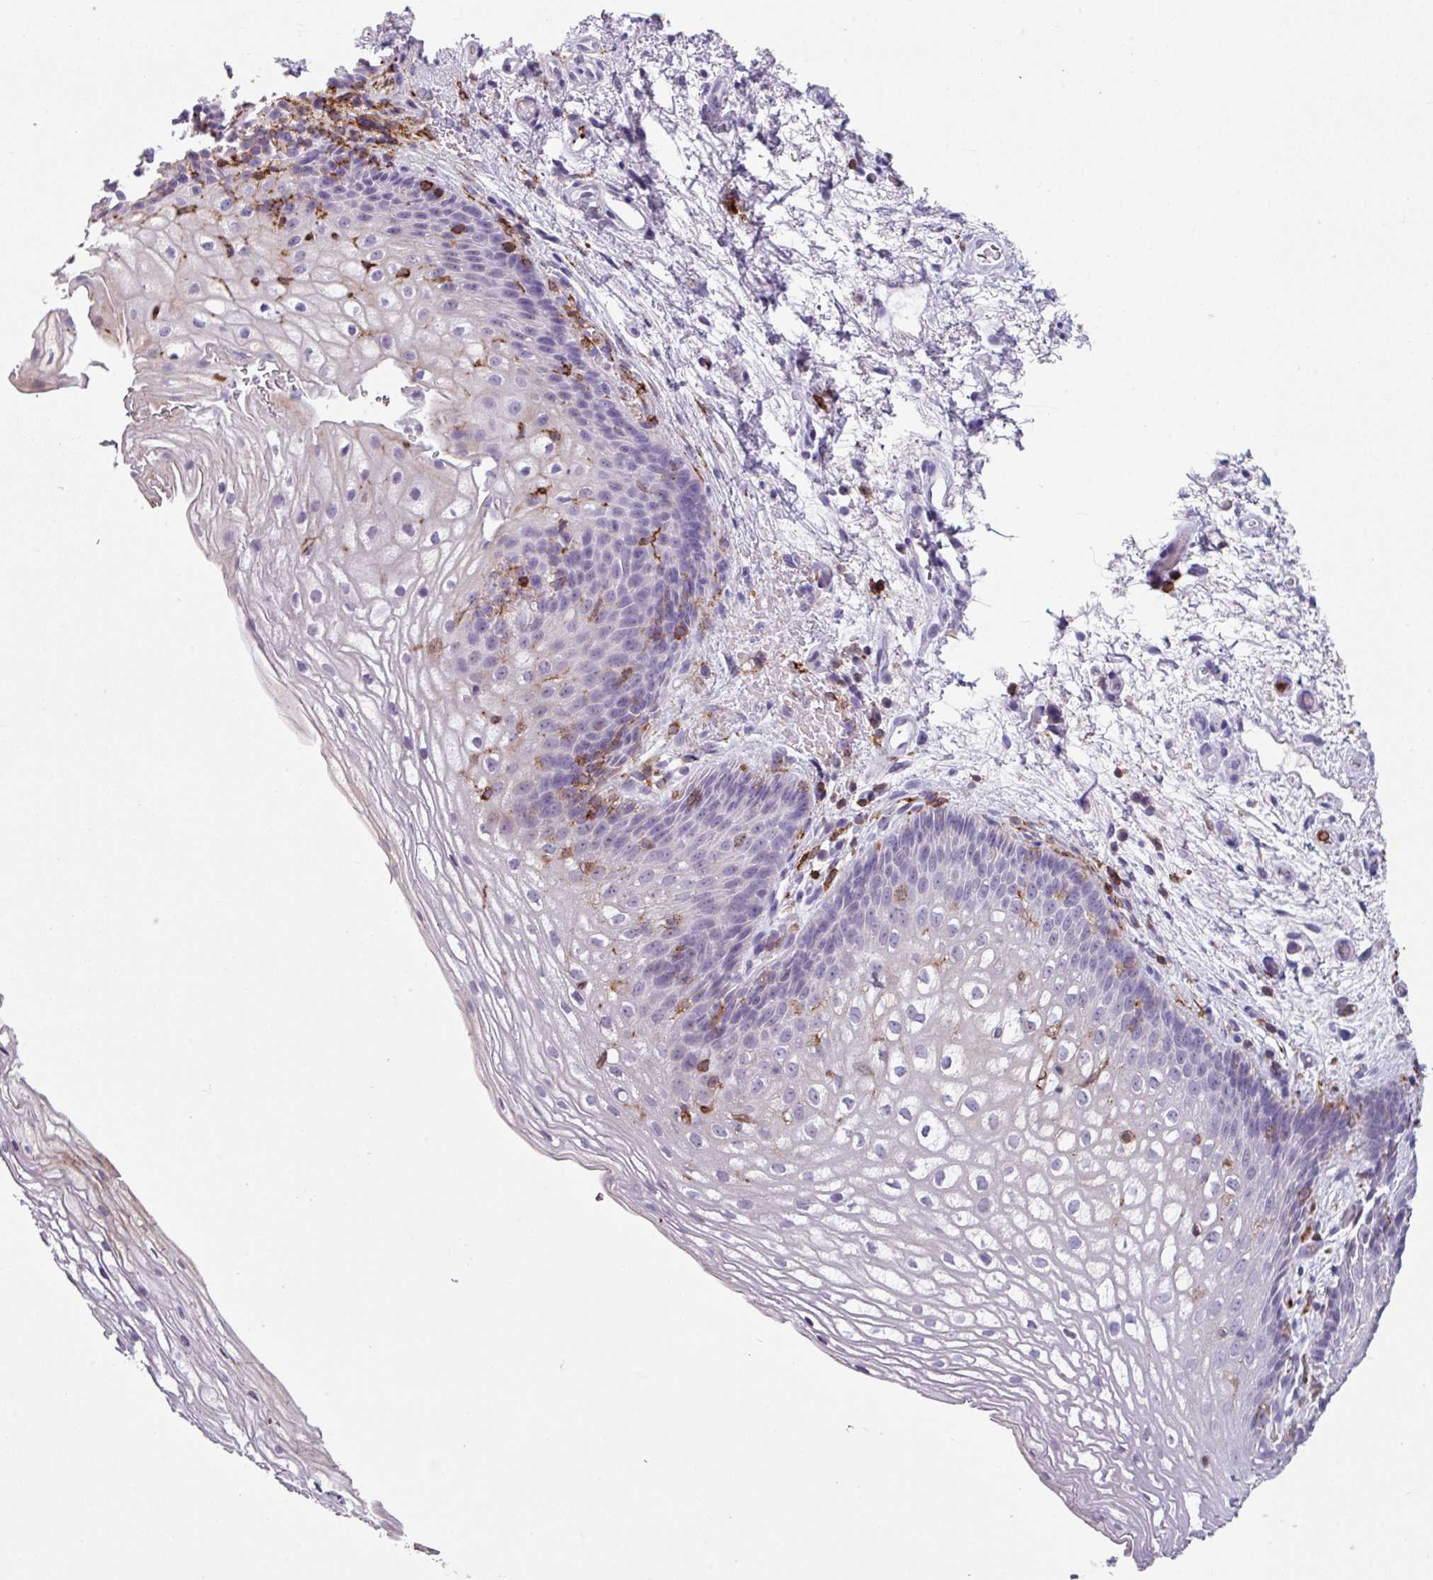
{"staining": {"intensity": "negative", "quantity": "none", "location": "none"}, "tissue": "vagina", "cell_type": "Squamous epithelial cells", "image_type": "normal", "snomed": [{"axis": "morphology", "description": "Normal tissue, NOS"}, {"axis": "topography", "description": "Vagina"}], "caption": "DAB immunohistochemical staining of normal human vagina reveals no significant staining in squamous epithelial cells.", "gene": "EXOSC5", "patient": {"sex": "female", "age": 47}}